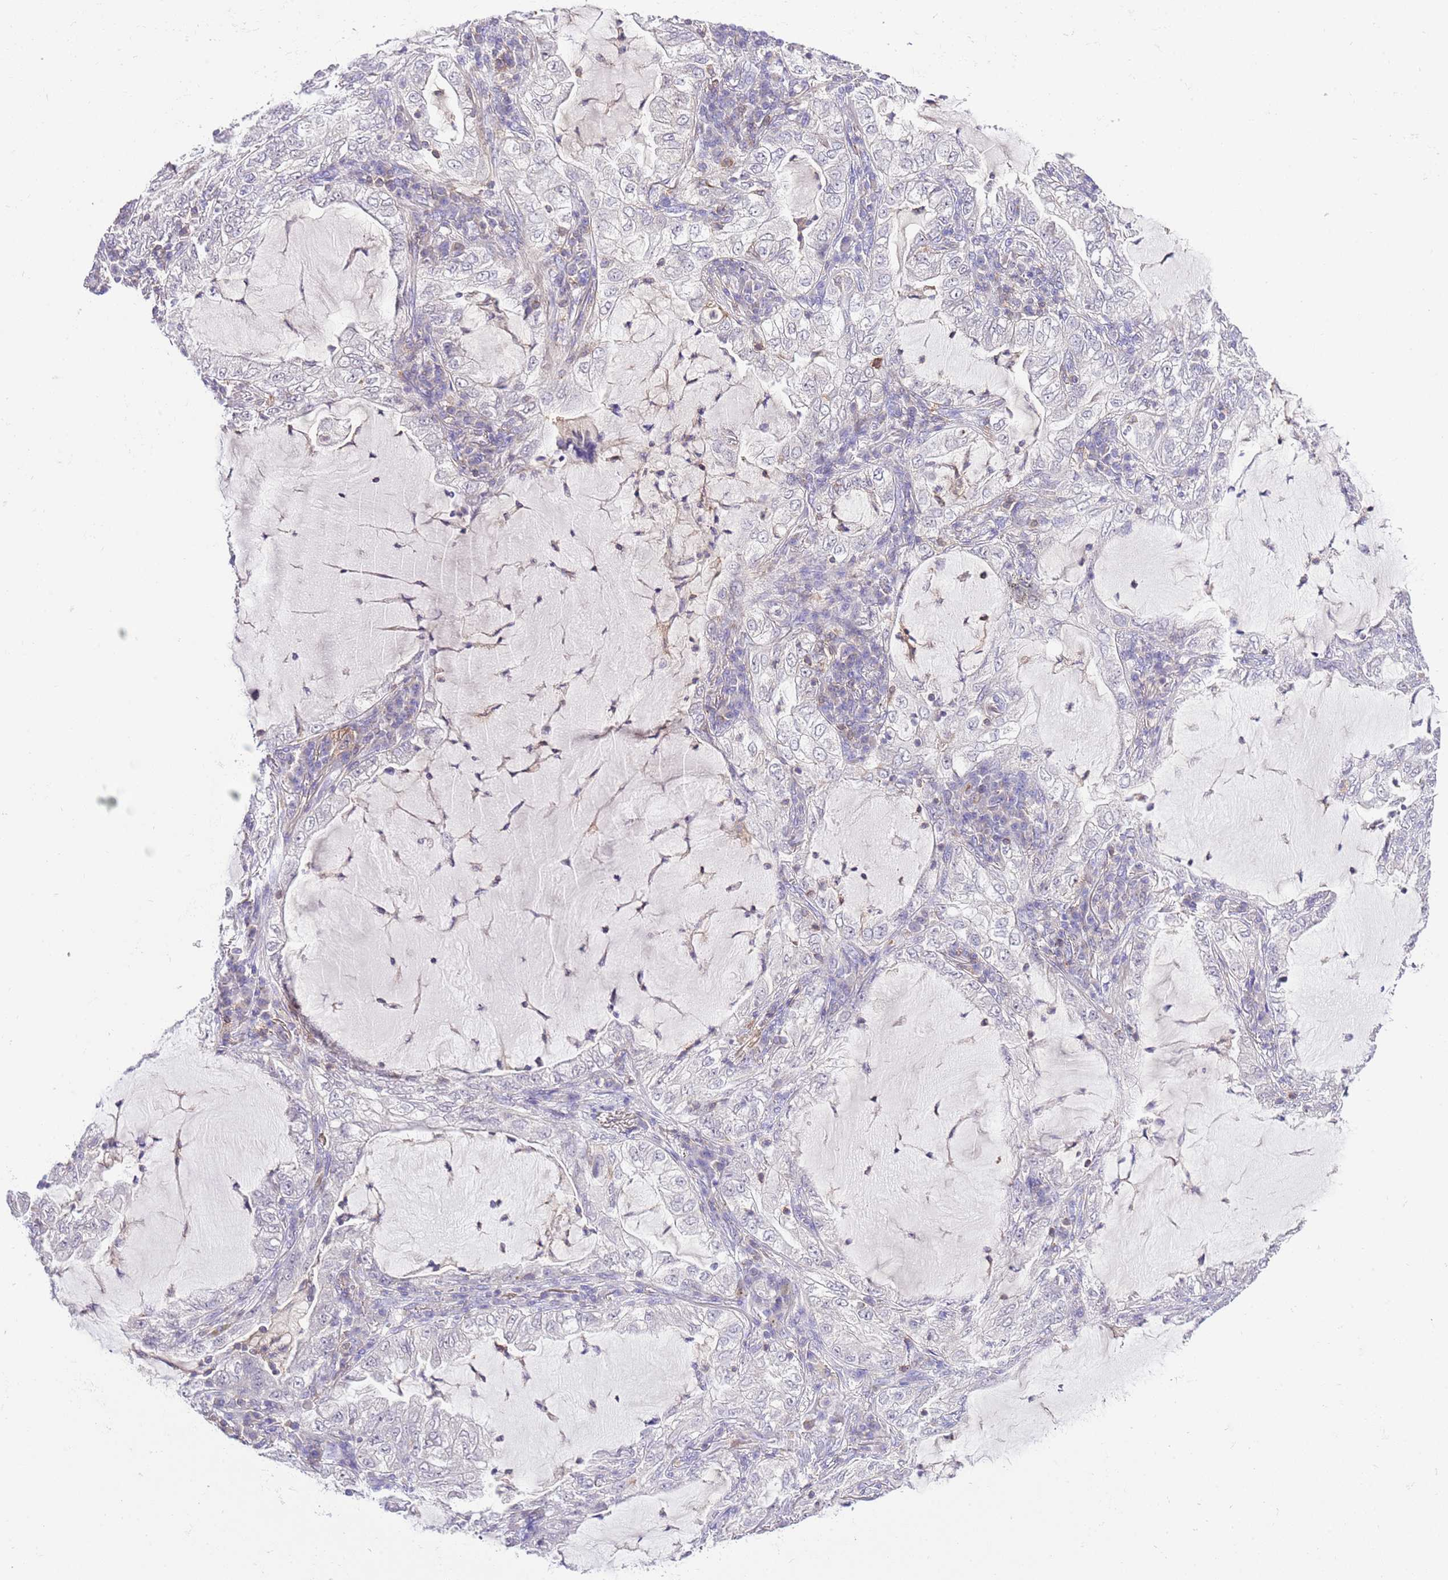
{"staining": {"intensity": "negative", "quantity": "none", "location": "none"}, "tissue": "lung cancer", "cell_type": "Tumor cells", "image_type": "cancer", "snomed": [{"axis": "morphology", "description": "Adenocarcinoma, NOS"}, {"axis": "topography", "description": "Lung"}], "caption": "Tumor cells show no significant protein expression in lung cancer.", "gene": "EFHD1", "patient": {"sex": "female", "age": 73}}